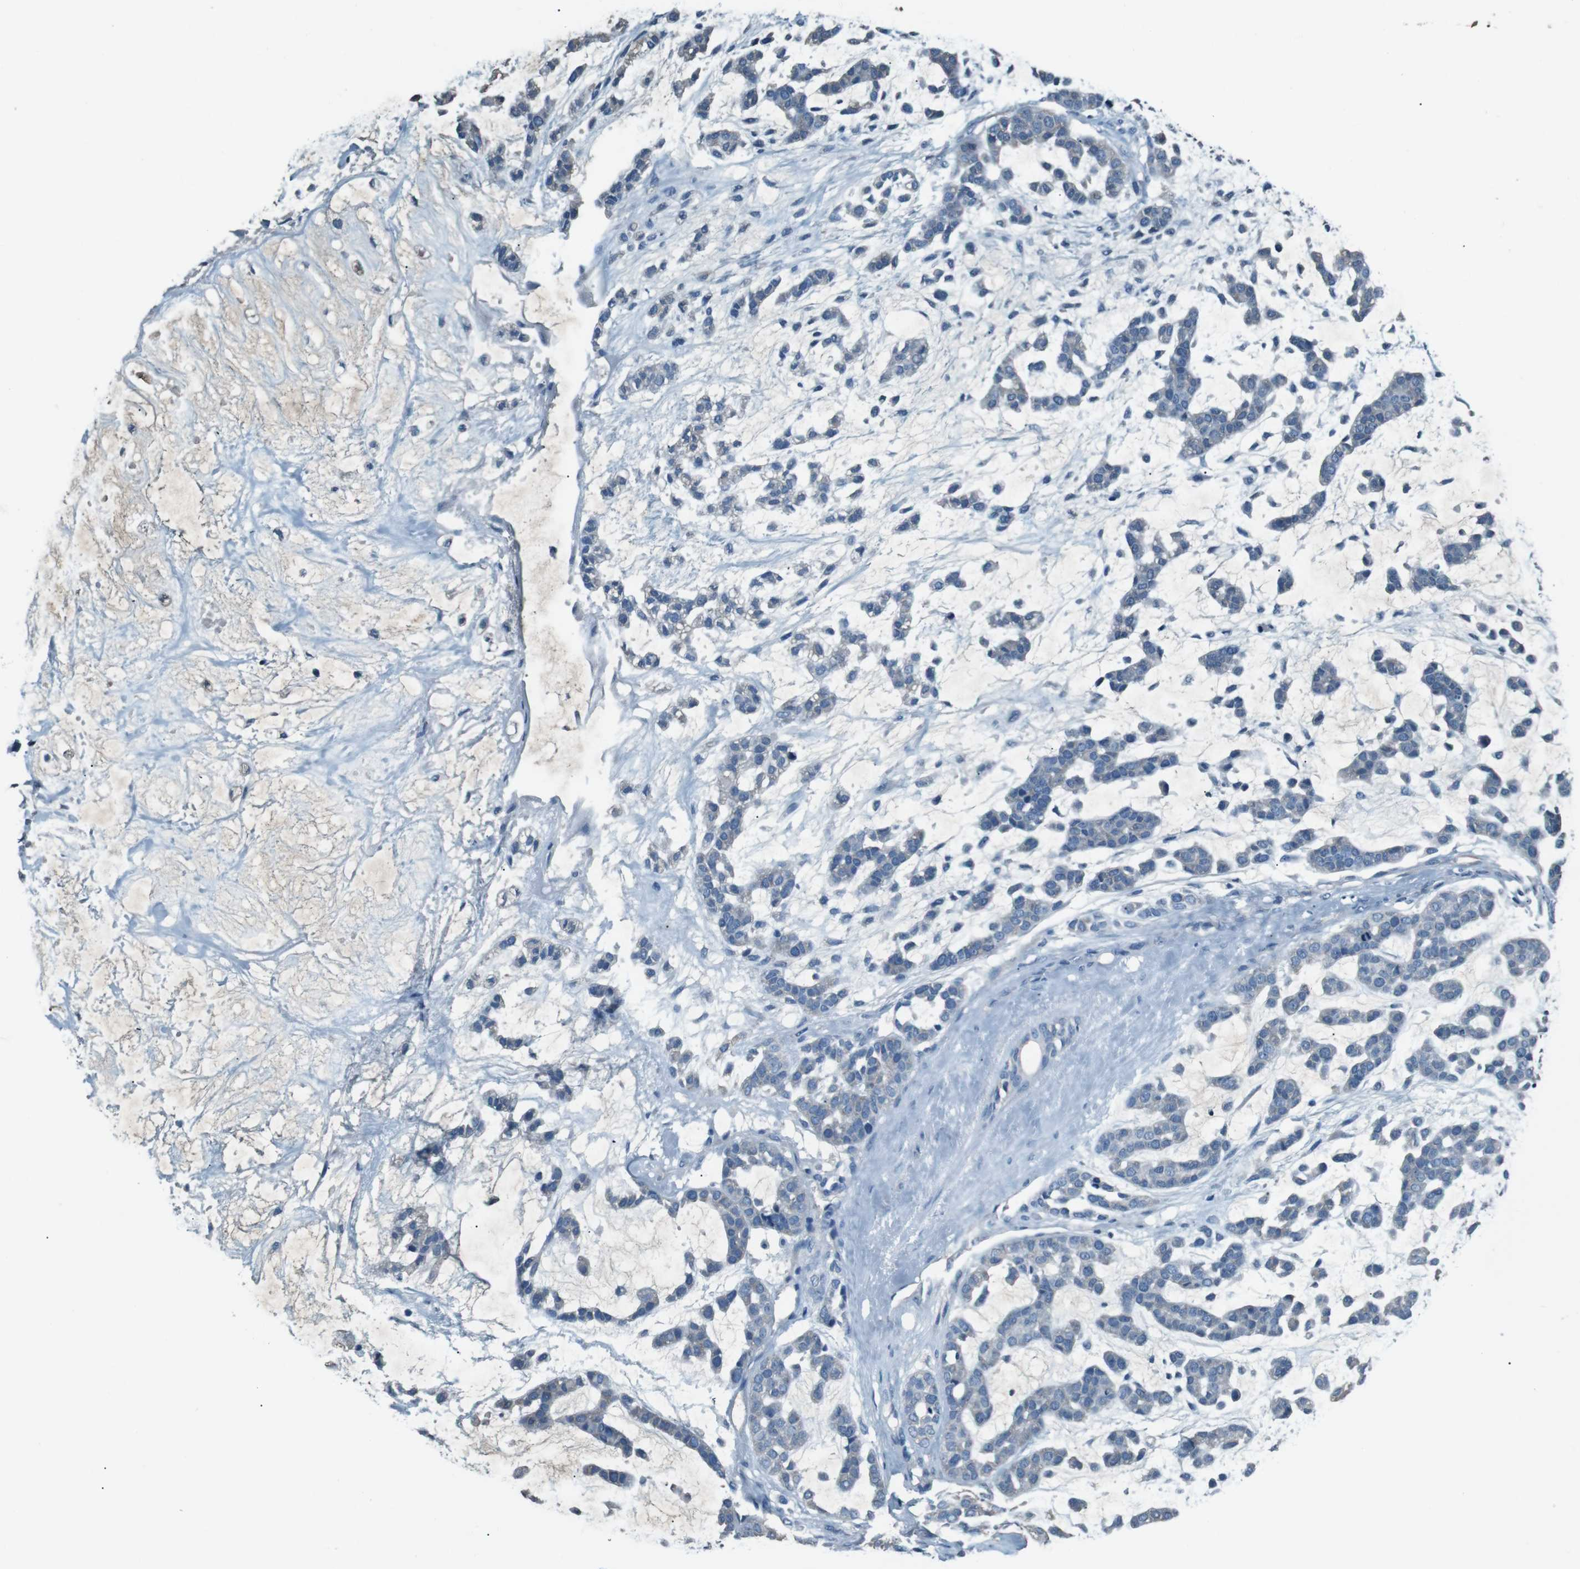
{"staining": {"intensity": "negative", "quantity": "none", "location": "none"}, "tissue": "head and neck cancer", "cell_type": "Tumor cells", "image_type": "cancer", "snomed": [{"axis": "morphology", "description": "Adenocarcinoma, NOS"}, {"axis": "morphology", "description": "Adenoma, NOS"}, {"axis": "topography", "description": "Head-Neck"}], "caption": "IHC micrograph of neoplastic tissue: head and neck cancer stained with DAB (3,3'-diaminobenzidine) displays no significant protein staining in tumor cells.", "gene": "LEP", "patient": {"sex": "female", "age": 55}}